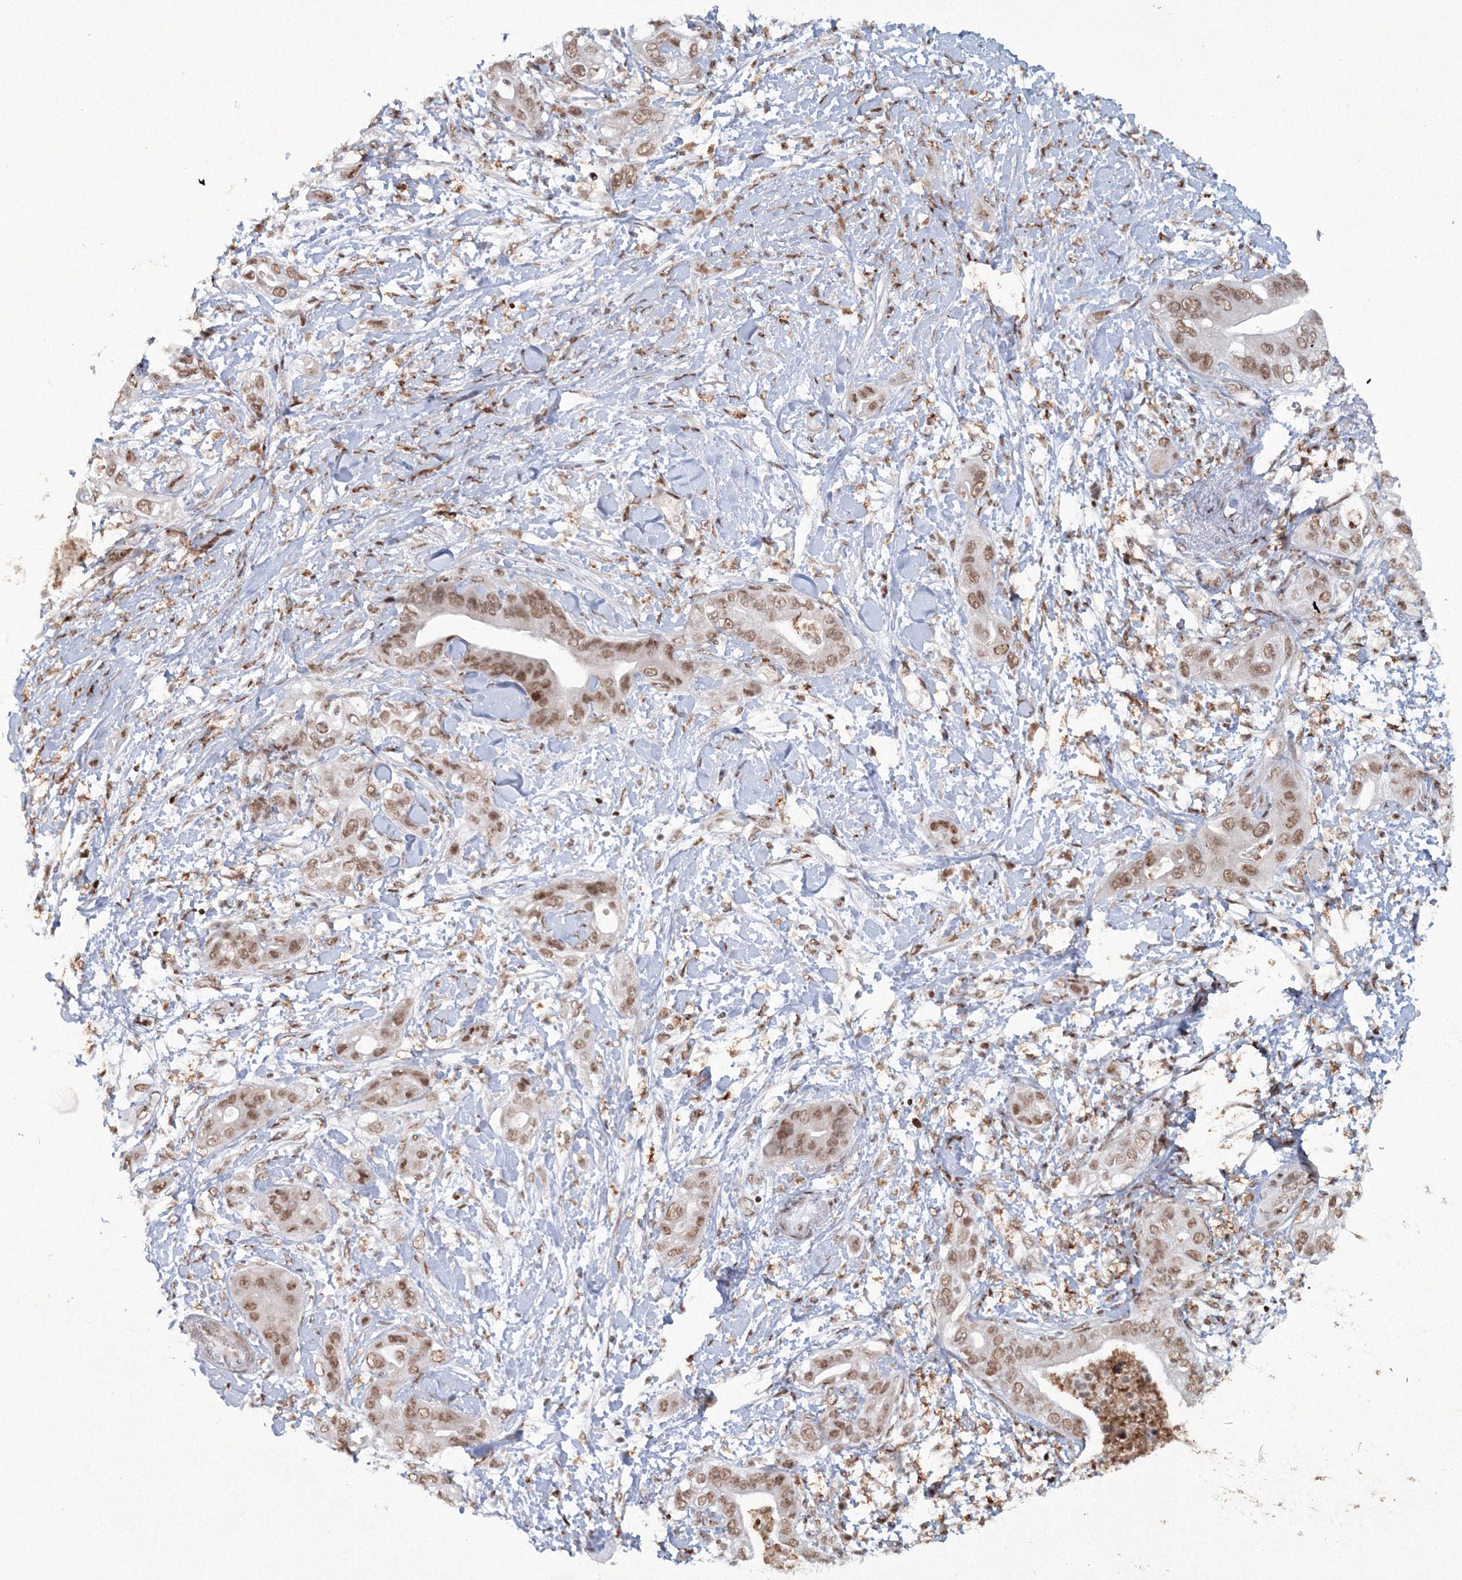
{"staining": {"intensity": "moderate", "quantity": ">75%", "location": "nuclear"}, "tissue": "pancreatic cancer", "cell_type": "Tumor cells", "image_type": "cancer", "snomed": [{"axis": "morphology", "description": "Adenocarcinoma, NOS"}, {"axis": "topography", "description": "Pancreas"}], "caption": "There is medium levels of moderate nuclear expression in tumor cells of pancreatic cancer (adenocarcinoma), as demonstrated by immunohistochemical staining (brown color).", "gene": "C3orf33", "patient": {"sex": "female", "age": 78}}